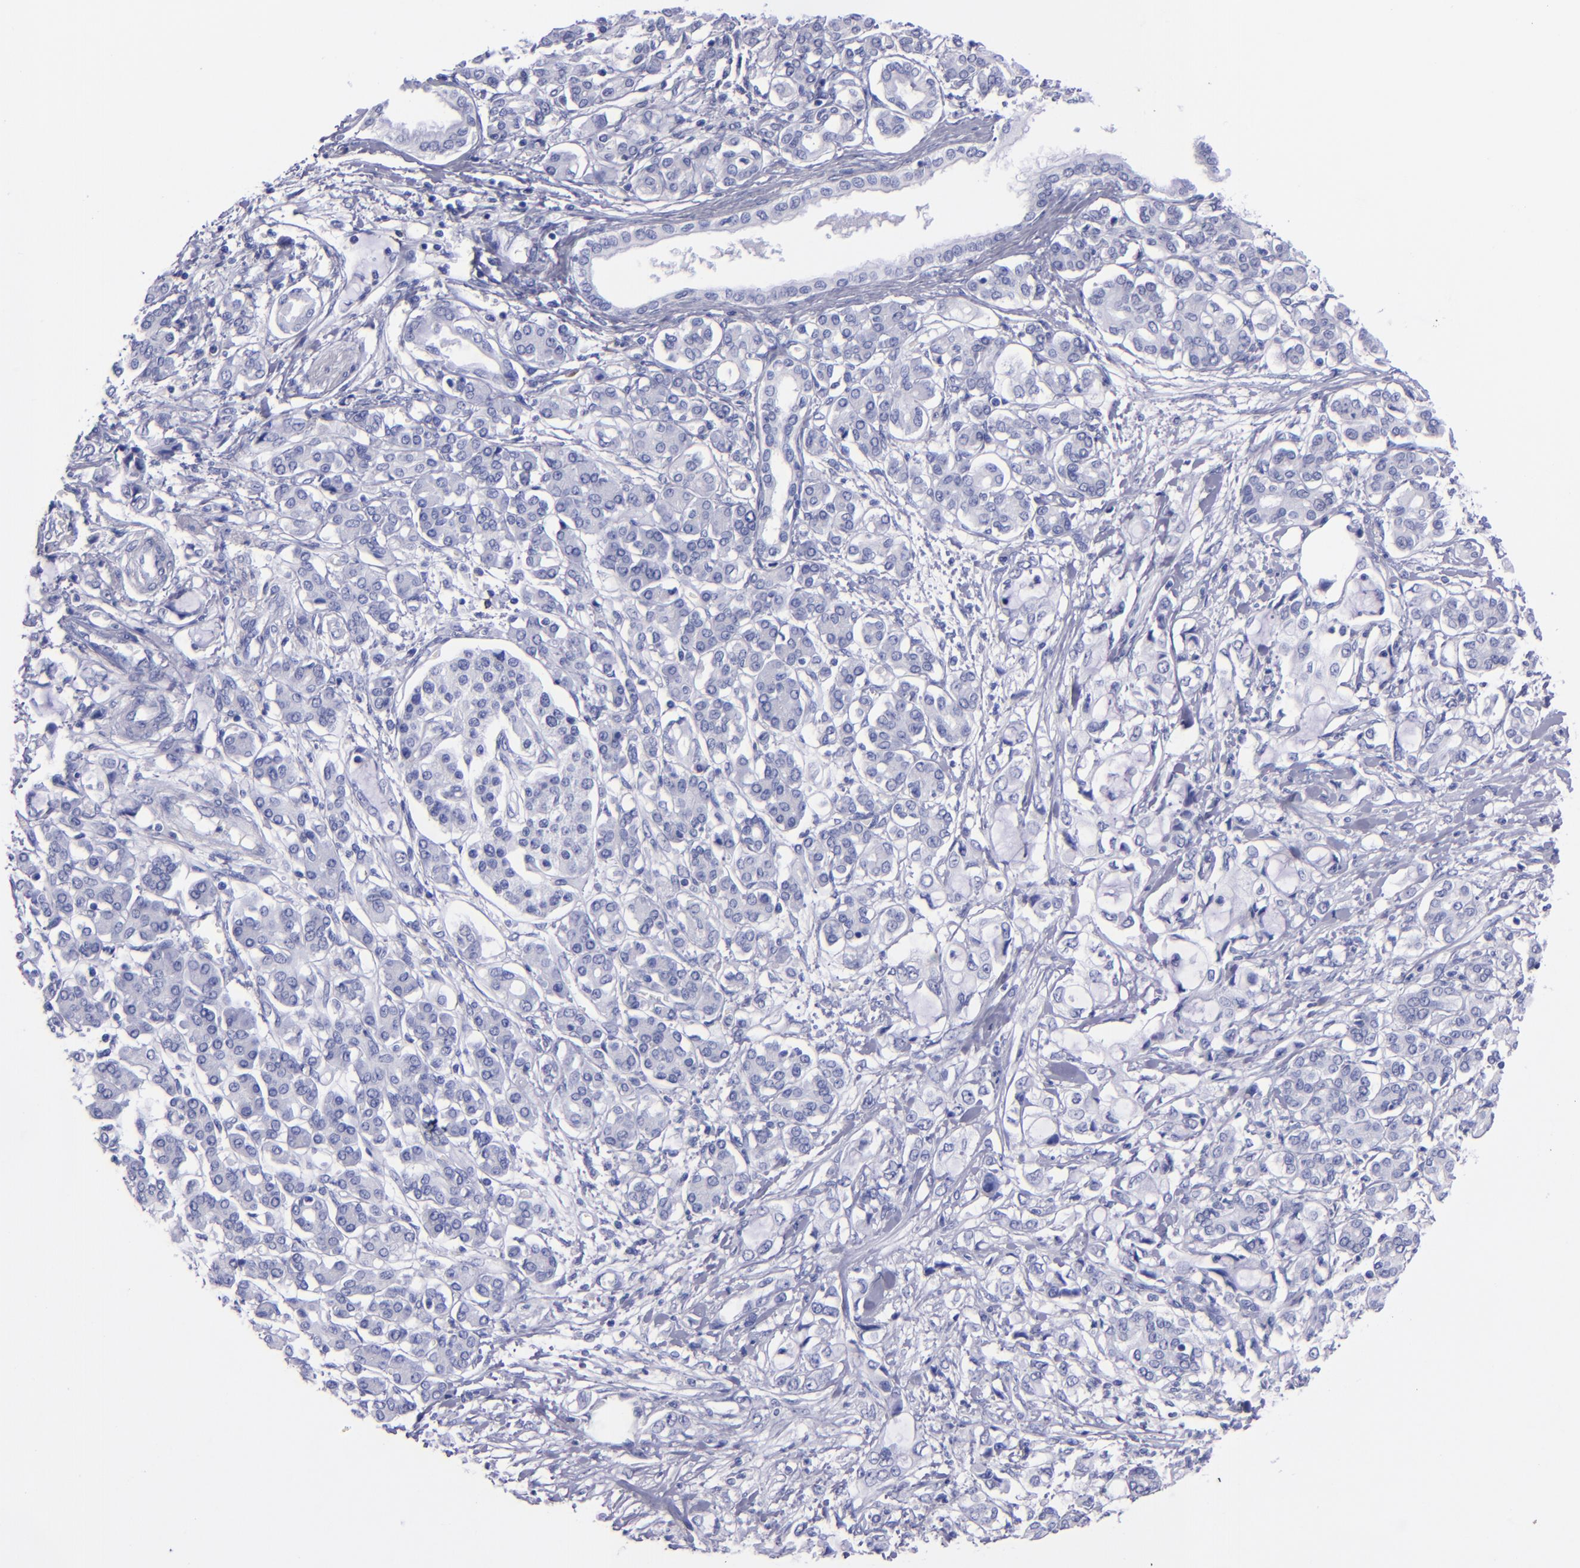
{"staining": {"intensity": "negative", "quantity": "none", "location": "none"}, "tissue": "pancreatic cancer", "cell_type": "Tumor cells", "image_type": "cancer", "snomed": [{"axis": "morphology", "description": "Adenocarcinoma, NOS"}, {"axis": "topography", "description": "Pancreas"}], "caption": "Photomicrograph shows no significant protein expression in tumor cells of pancreatic cancer. (Brightfield microscopy of DAB (3,3'-diaminobenzidine) immunohistochemistry at high magnification).", "gene": "CD37", "patient": {"sex": "female", "age": 70}}